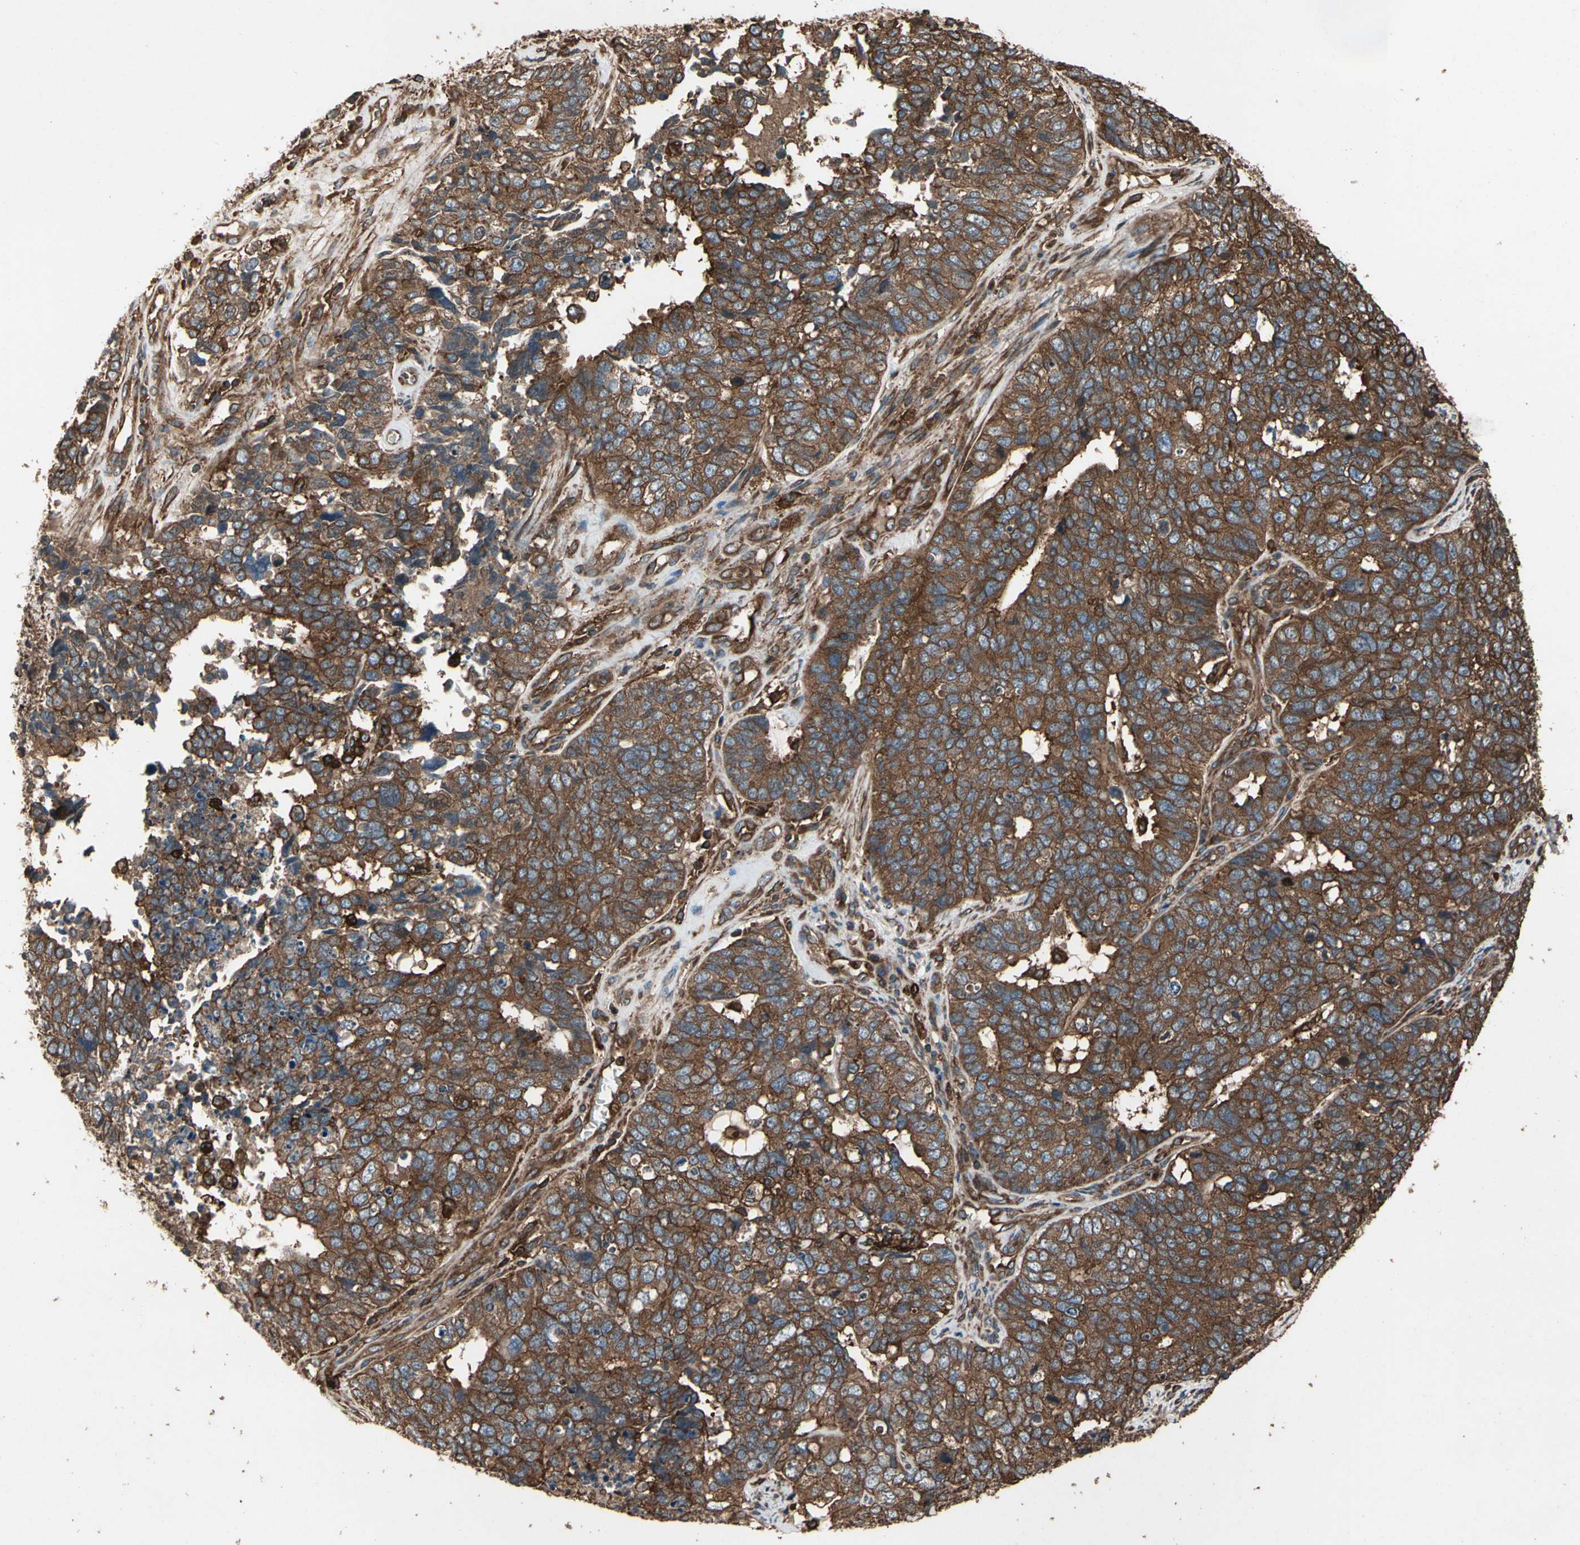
{"staining": {"intensity": "strong", "quantity": ">75%", "location": "cytoplasmic/membranous"}, "tissue": "cervical cancer", "cell_type": "Tumor cells", "image_type": "cancer", "snomed": [{"axis": "morphology", "description": "Squamous cell carcinoma, NOS"}, {"axis": "topography", "description": "Cervix"}], "caption": "Cervical cancer tissue displays strong cytoplasmic/membranous positivity in approximately >75% of tumor cells", "gene": "AGBL2", "patient": {"sex": "female", "age": 63}}